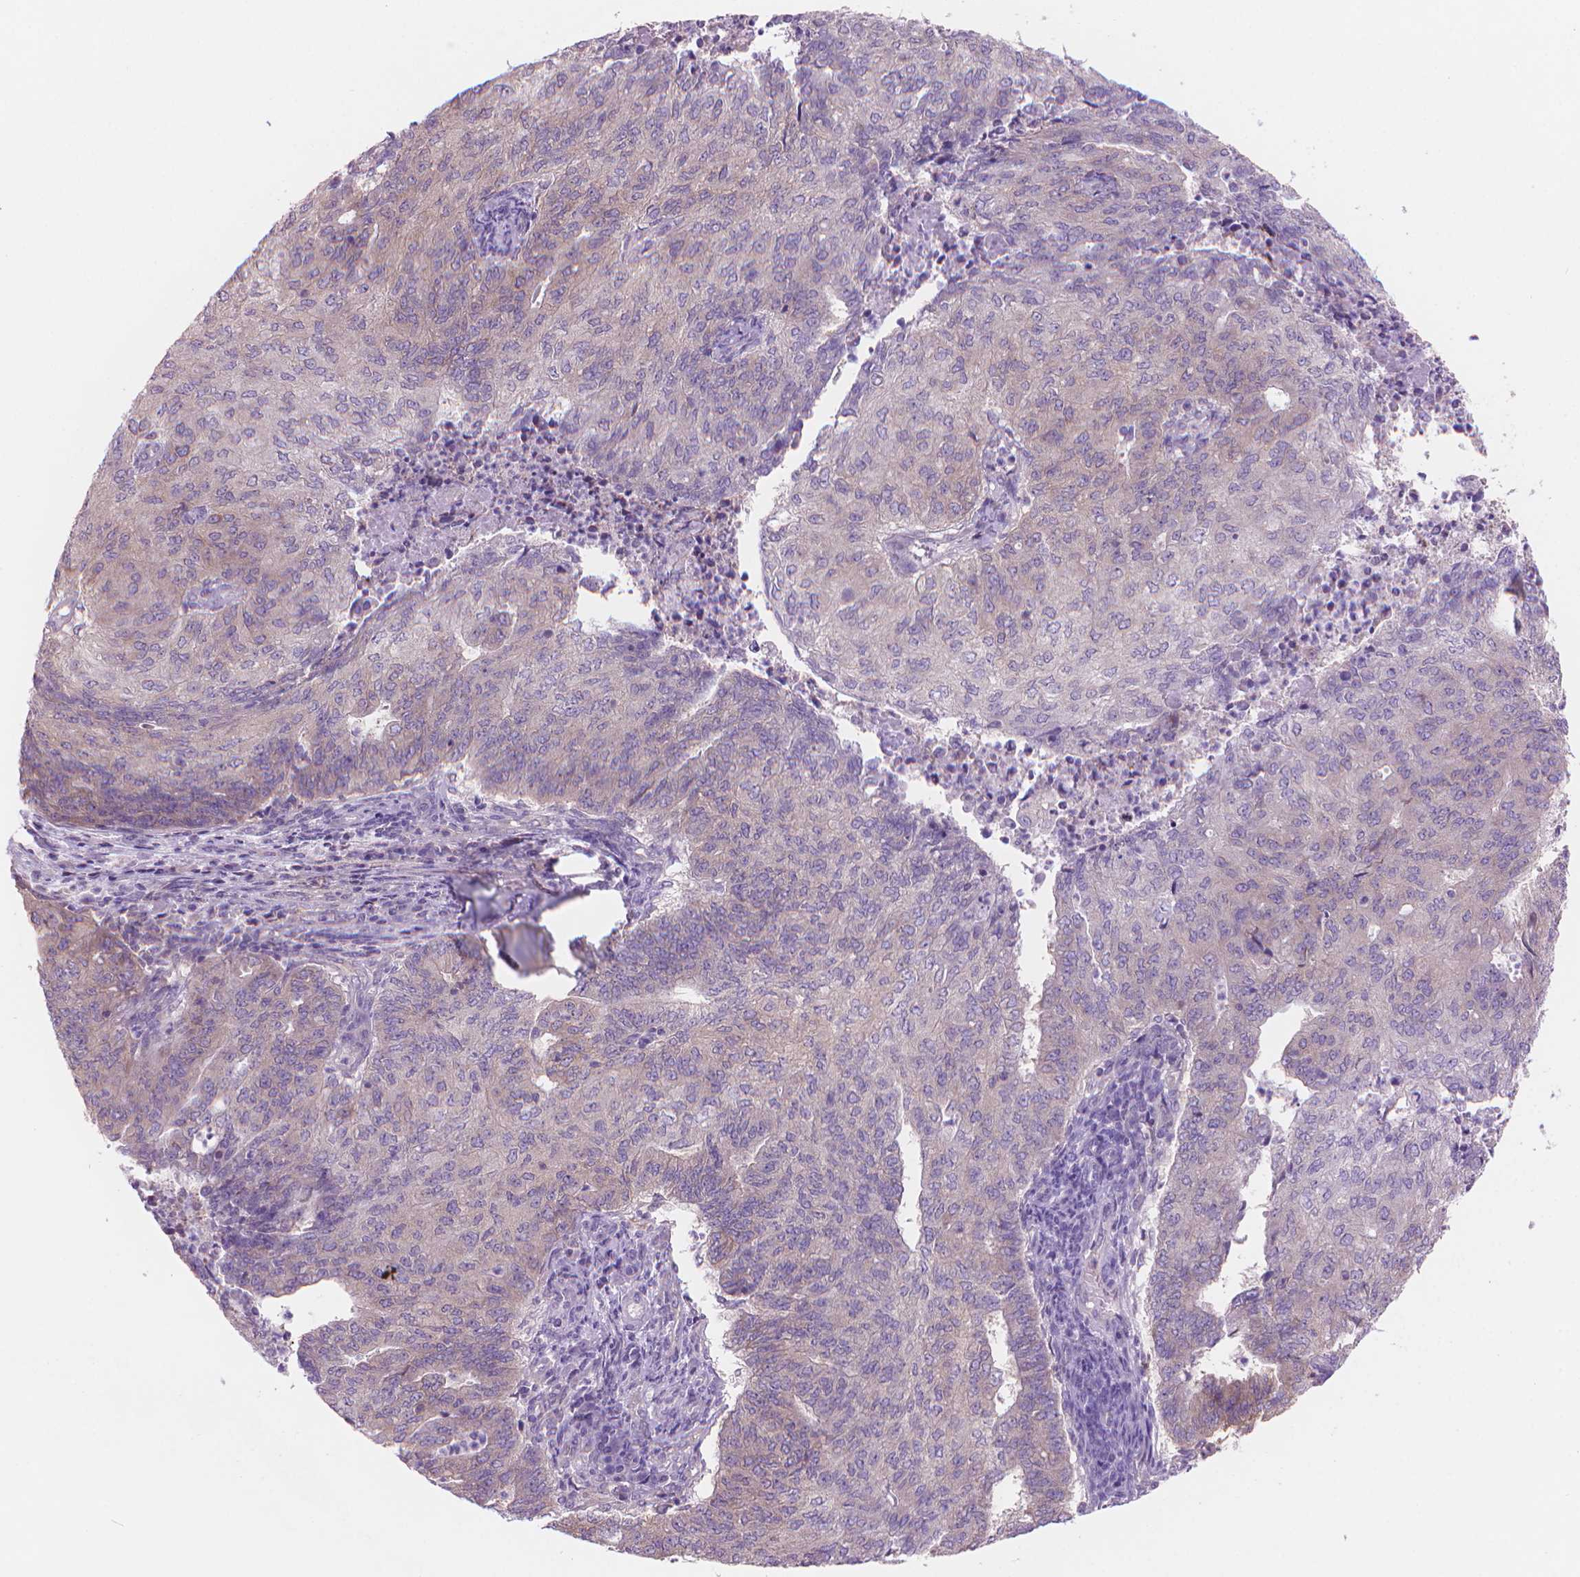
{"staining": {"intensity": "weak", "quantity": "<25%", "location": "cytoplasmic/membranous"}, "tissue": "endometrial cancer", "cell_type": "Tumor cells", "image_type": "cancer", "snomed": [{"axis": "morphology", "description": "Adenocarcinoma, NOS"}, {"axis": "topography", "description": "Endometrium"}], "caption": "This is an IHC micrograph of endometrial cancer (adenocarcinoma). There is no staining in tumor cells.", "gene": "ENSG00000187186", "patient": {"sex": "female", "age": 82}}